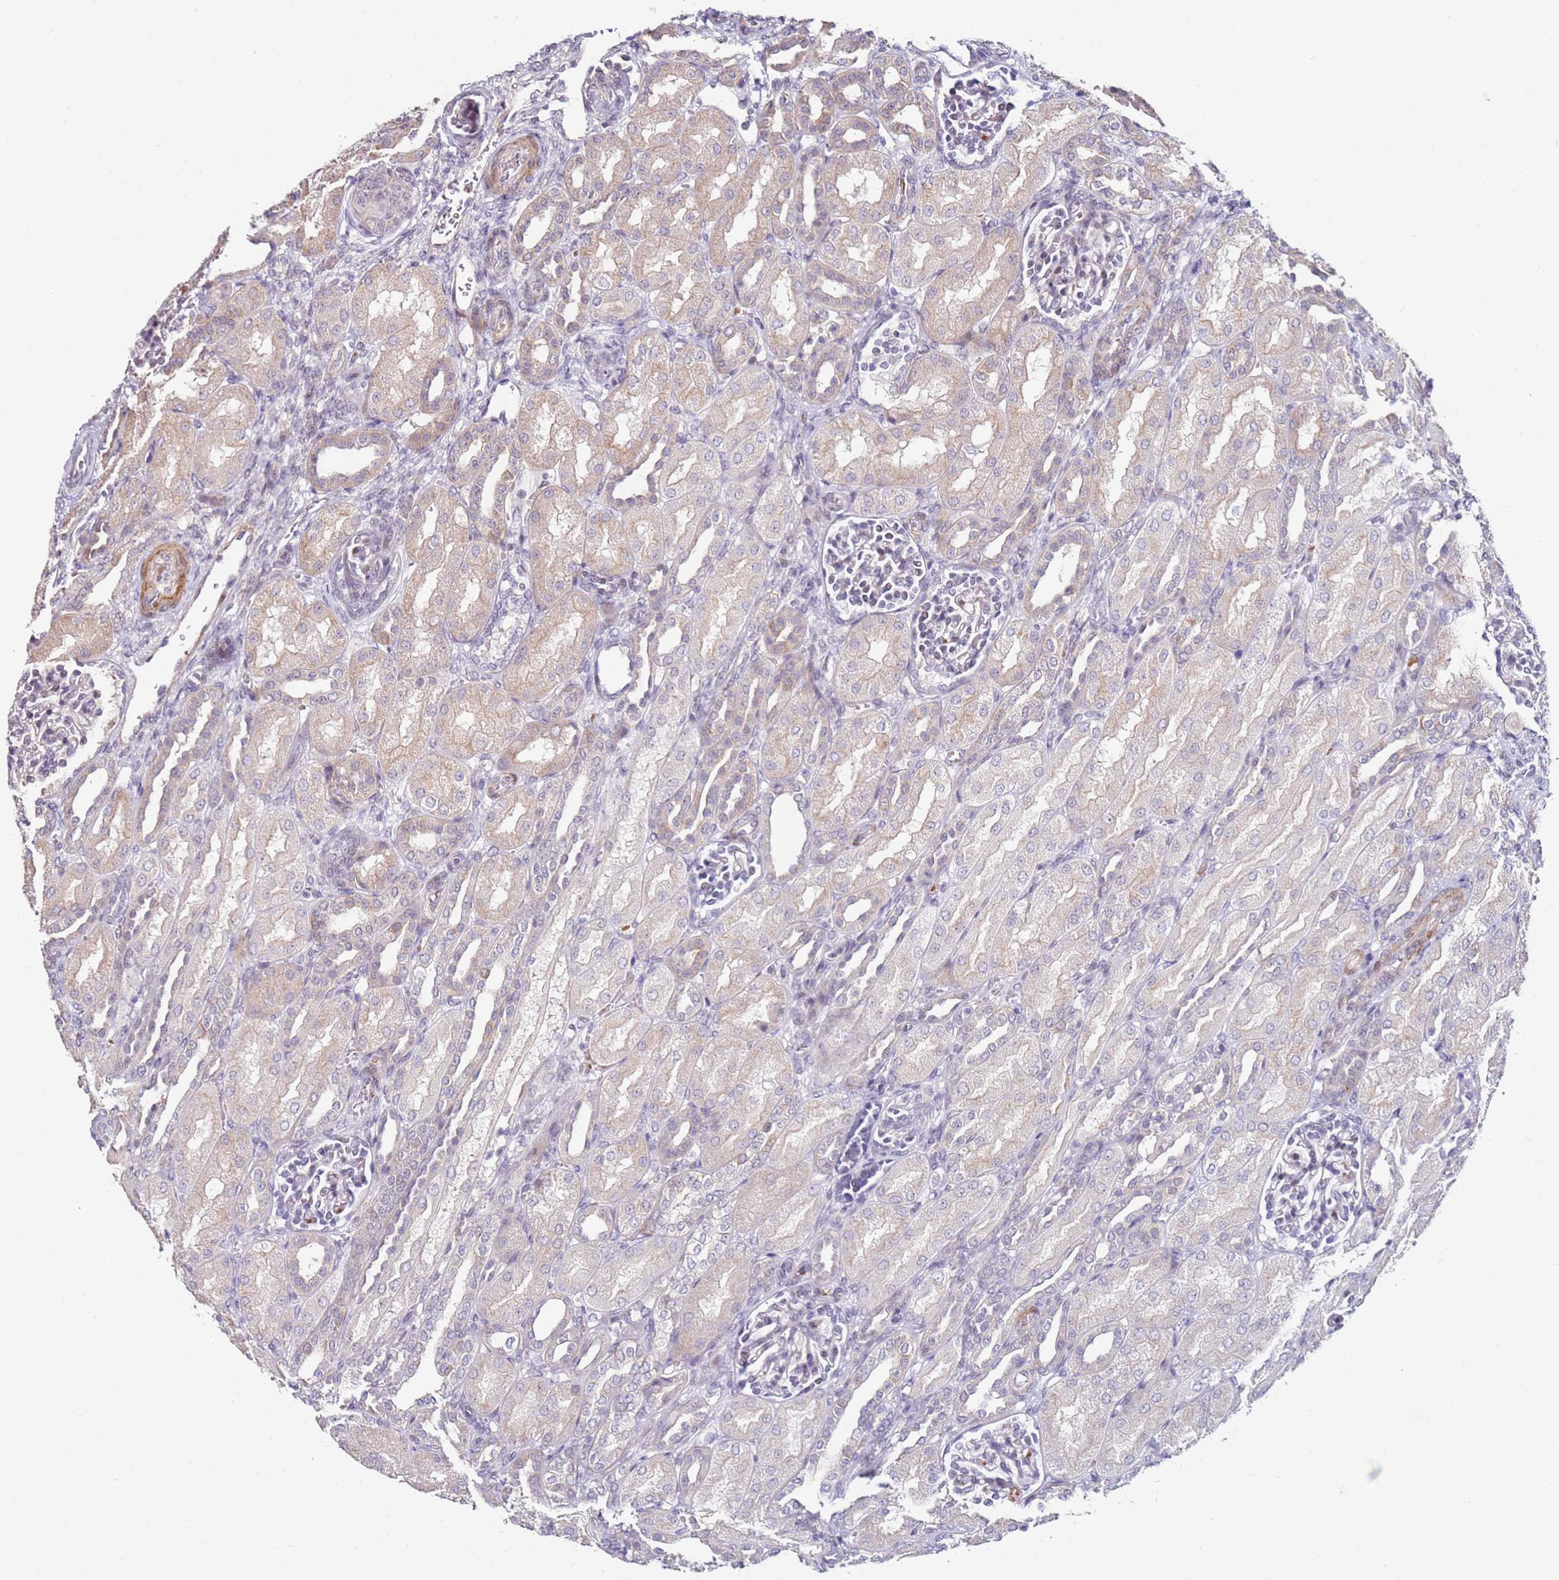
{"staining": {"intensity": "negative", "quantity": "none", "location": "none"}, "tissue": "kidney", "cell_type": "Cells in glomeruli", "image_type": "normal", "snomed": [{"axis": "morphology", "description": "Normal tissue, NOS"}, {"axis": "morphology", "description": "Neoplasm, malignant, NOS"}, {"axis": "topography", "description": "Kidney"}], "caption": "An image of kidney stained for a protein demonstrates no brown staining in cells in glomeruli.", "gene": "RARS2", "patient": {"sex": "female", "age": 1}}